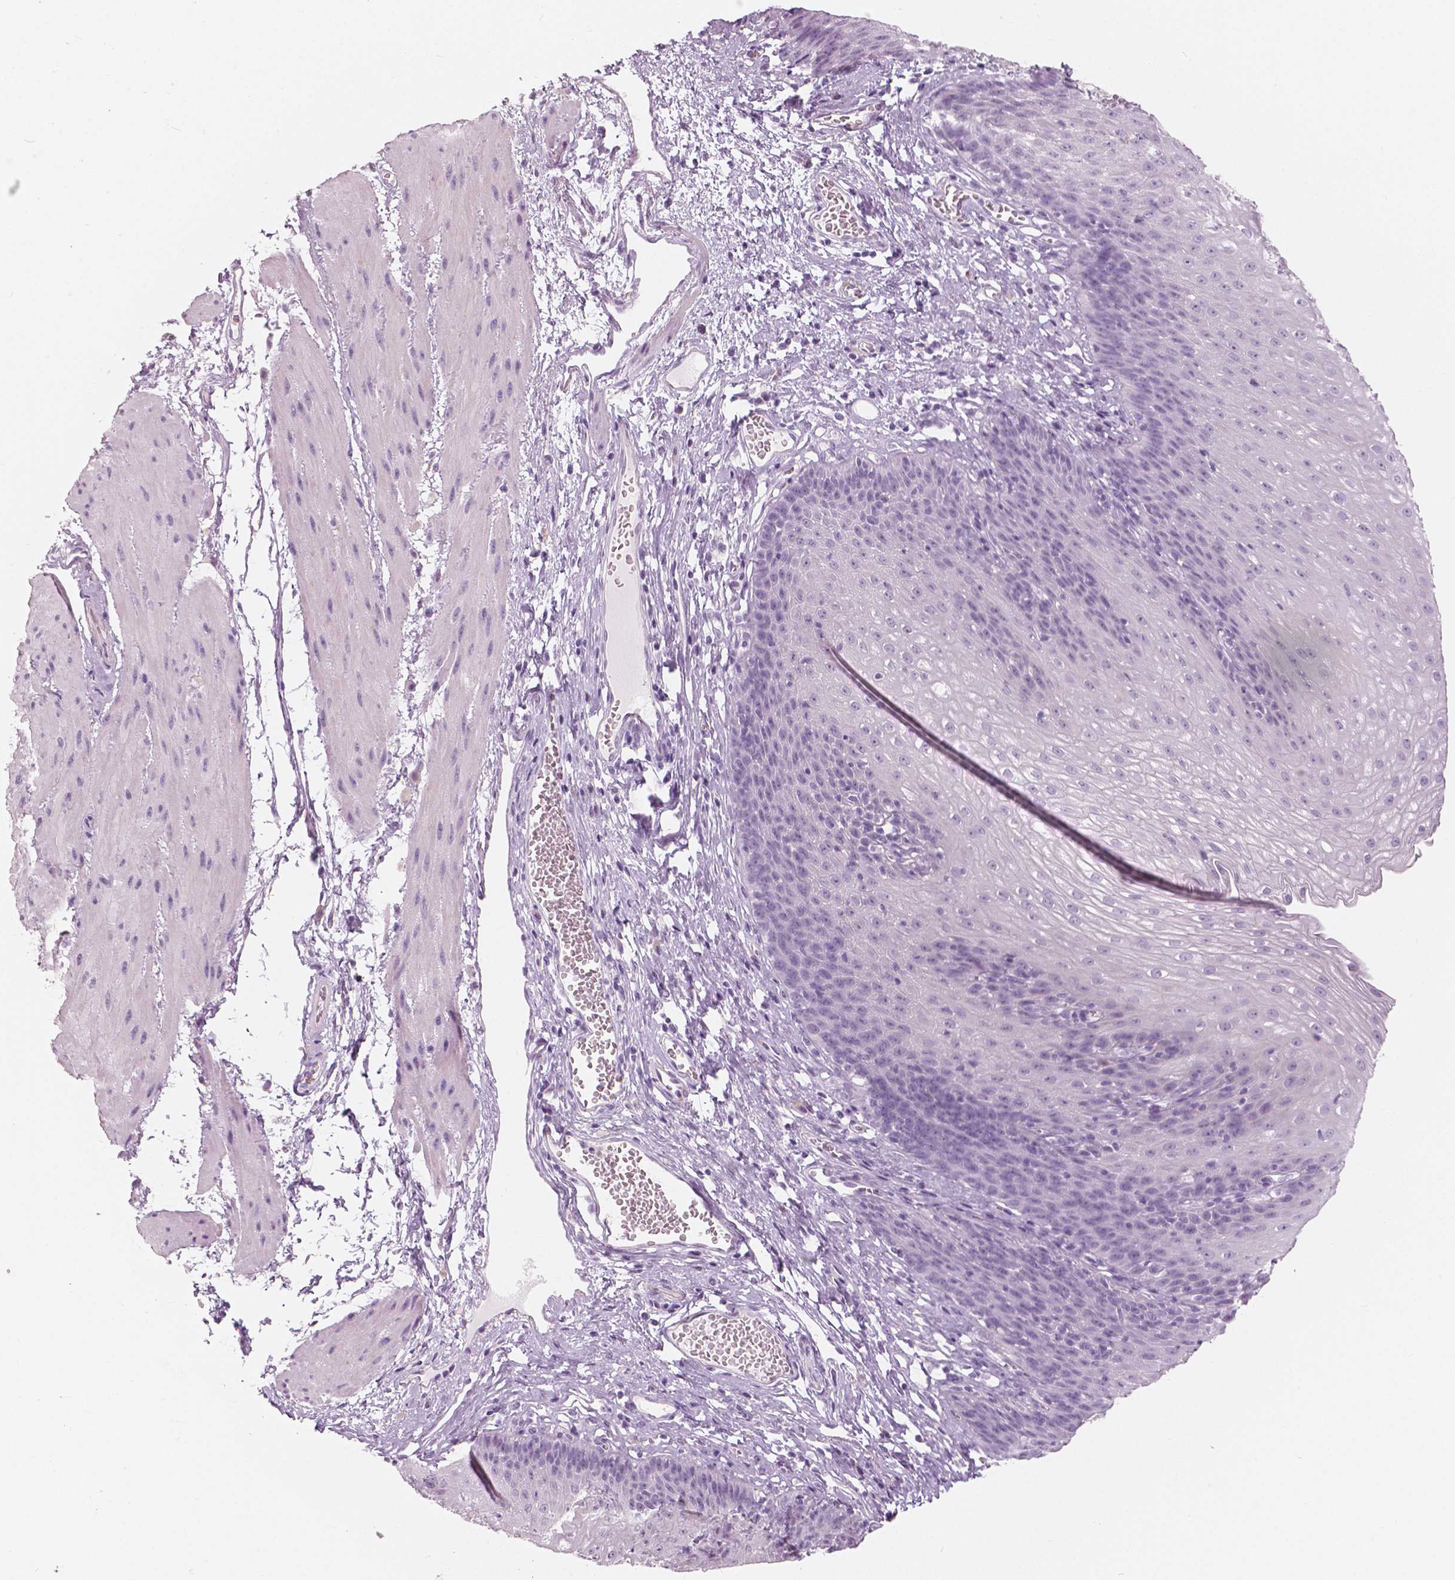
{"staining": {"intensity": "negative", "quantity": "none", "location": "none"}, "tissue": "esophagus", "cell_type": "Squamous epithelial cells", "image_type": "normal", "snomed": [{"axis": "morphology", "description": "Normal tissue, NOS"}, {"axis": "topography", "description": "Esophagus"}], "caption": "An immunohistochemistry (IHC) photomicrograph of benign esophagus is shown. There is no staining in squamous epithelial cells of esophagus. The staining is performed using DAB brown chromogen with nuclei counter-stained in using hematoxylin.", "gene": "A4GNT", "patient": {"sex": "male", "age": 72}}